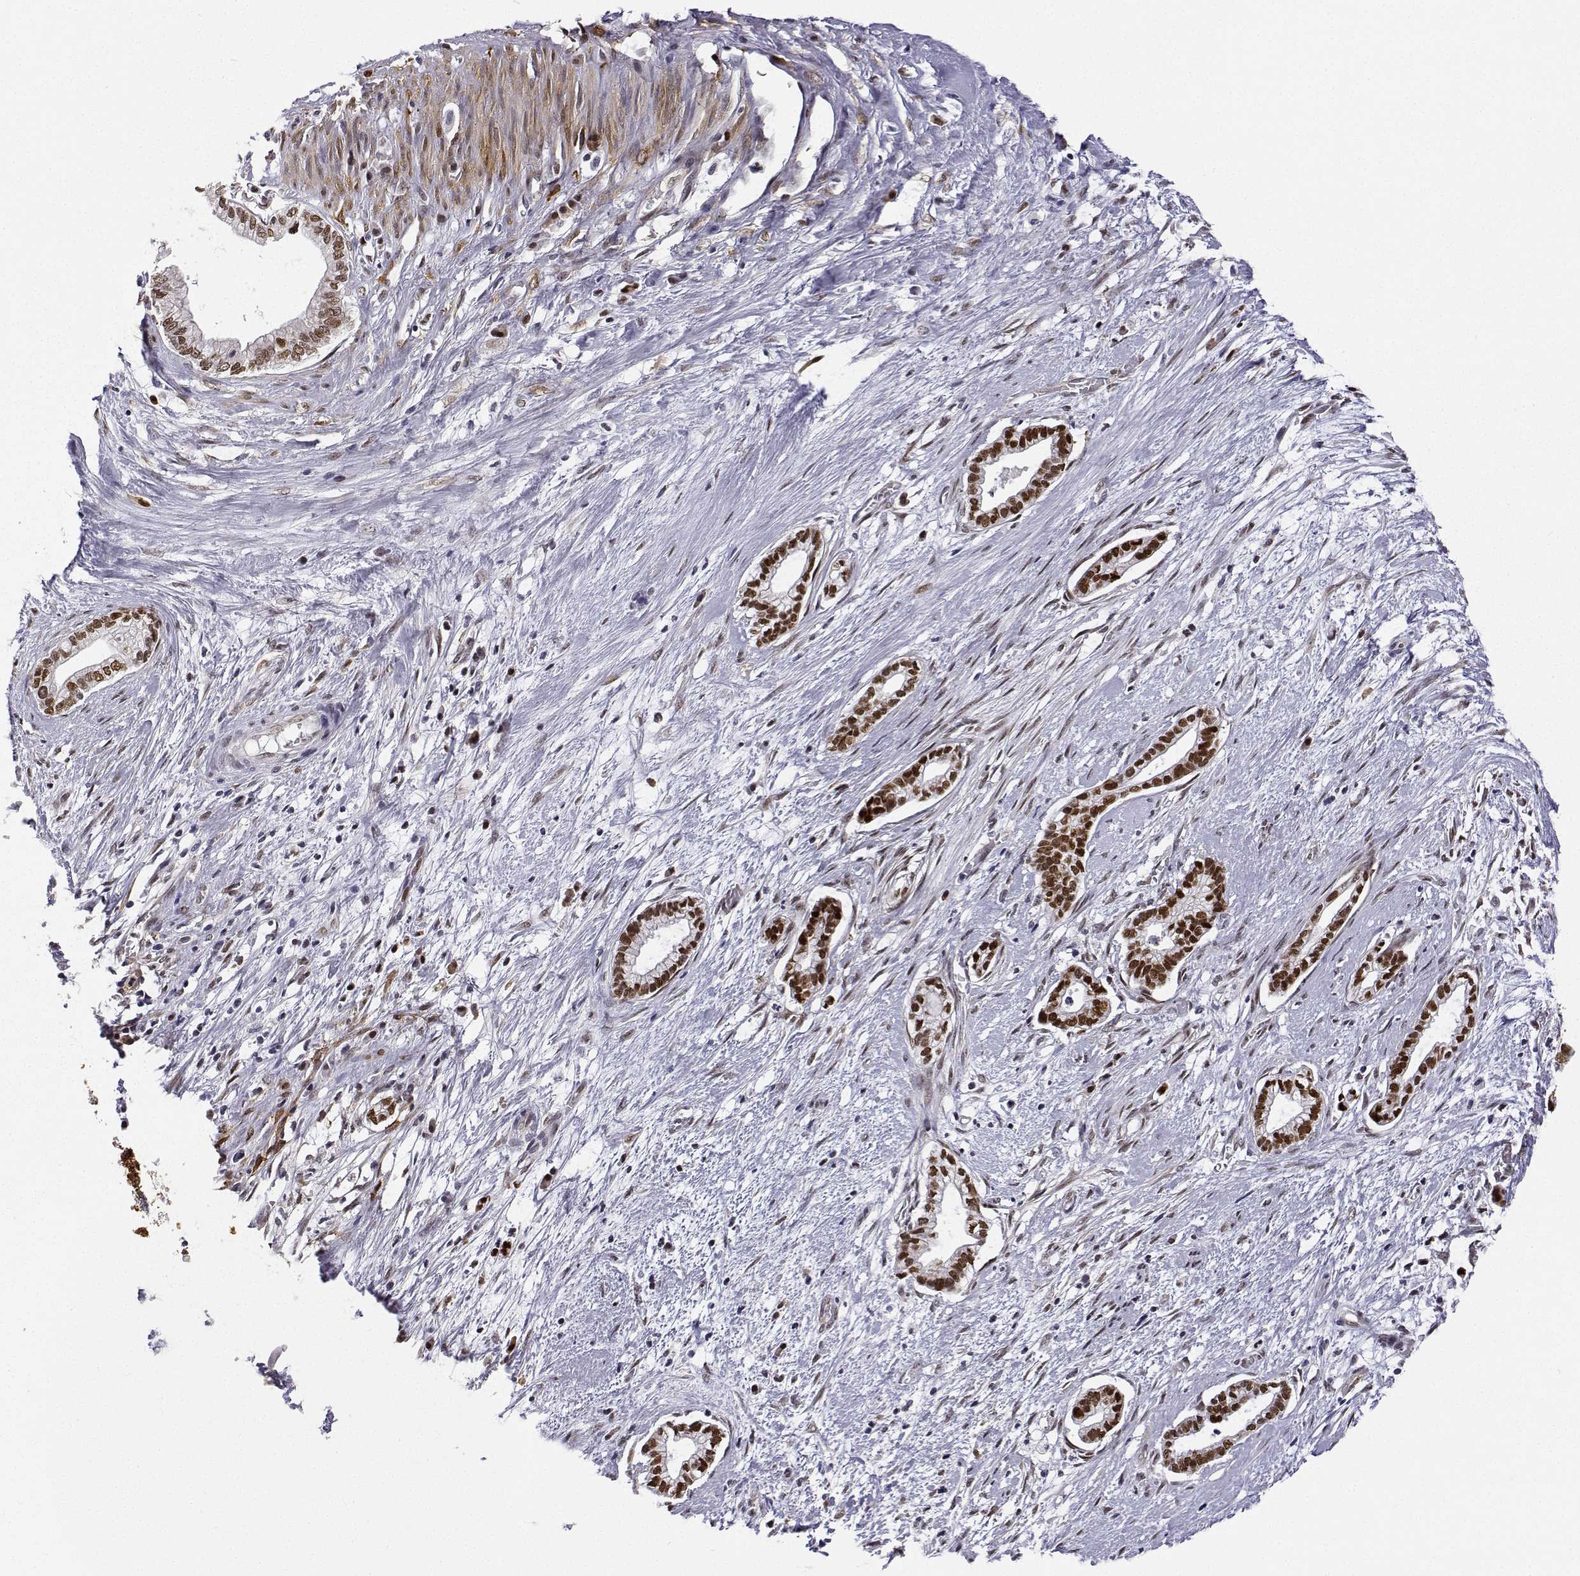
{"staining": {"intensity": "strong", "quantity": ">75%", "location": "nuclear"}, "tissue": "cervical cancer", "cell_type": "Tumor cells", "image_type": "cancer", "snomed": [{"axis": "morphology", "description": "Adenocarcinoma, NOS"}, {"axis": "topography", "description": "Cervix"}], "caption": "Tumor cells exhibit high levels of strong nuclear positivity in approximately >75% of cells in human cervical cancer. The staining was performed using DAB (3,3'-diaminobenzidine), with brown indicating positive protein expression. Nuclei are stained blue with hematoxylin.", "gene": "PHGDH", "patient": {"sex": "female", "age": 62}}